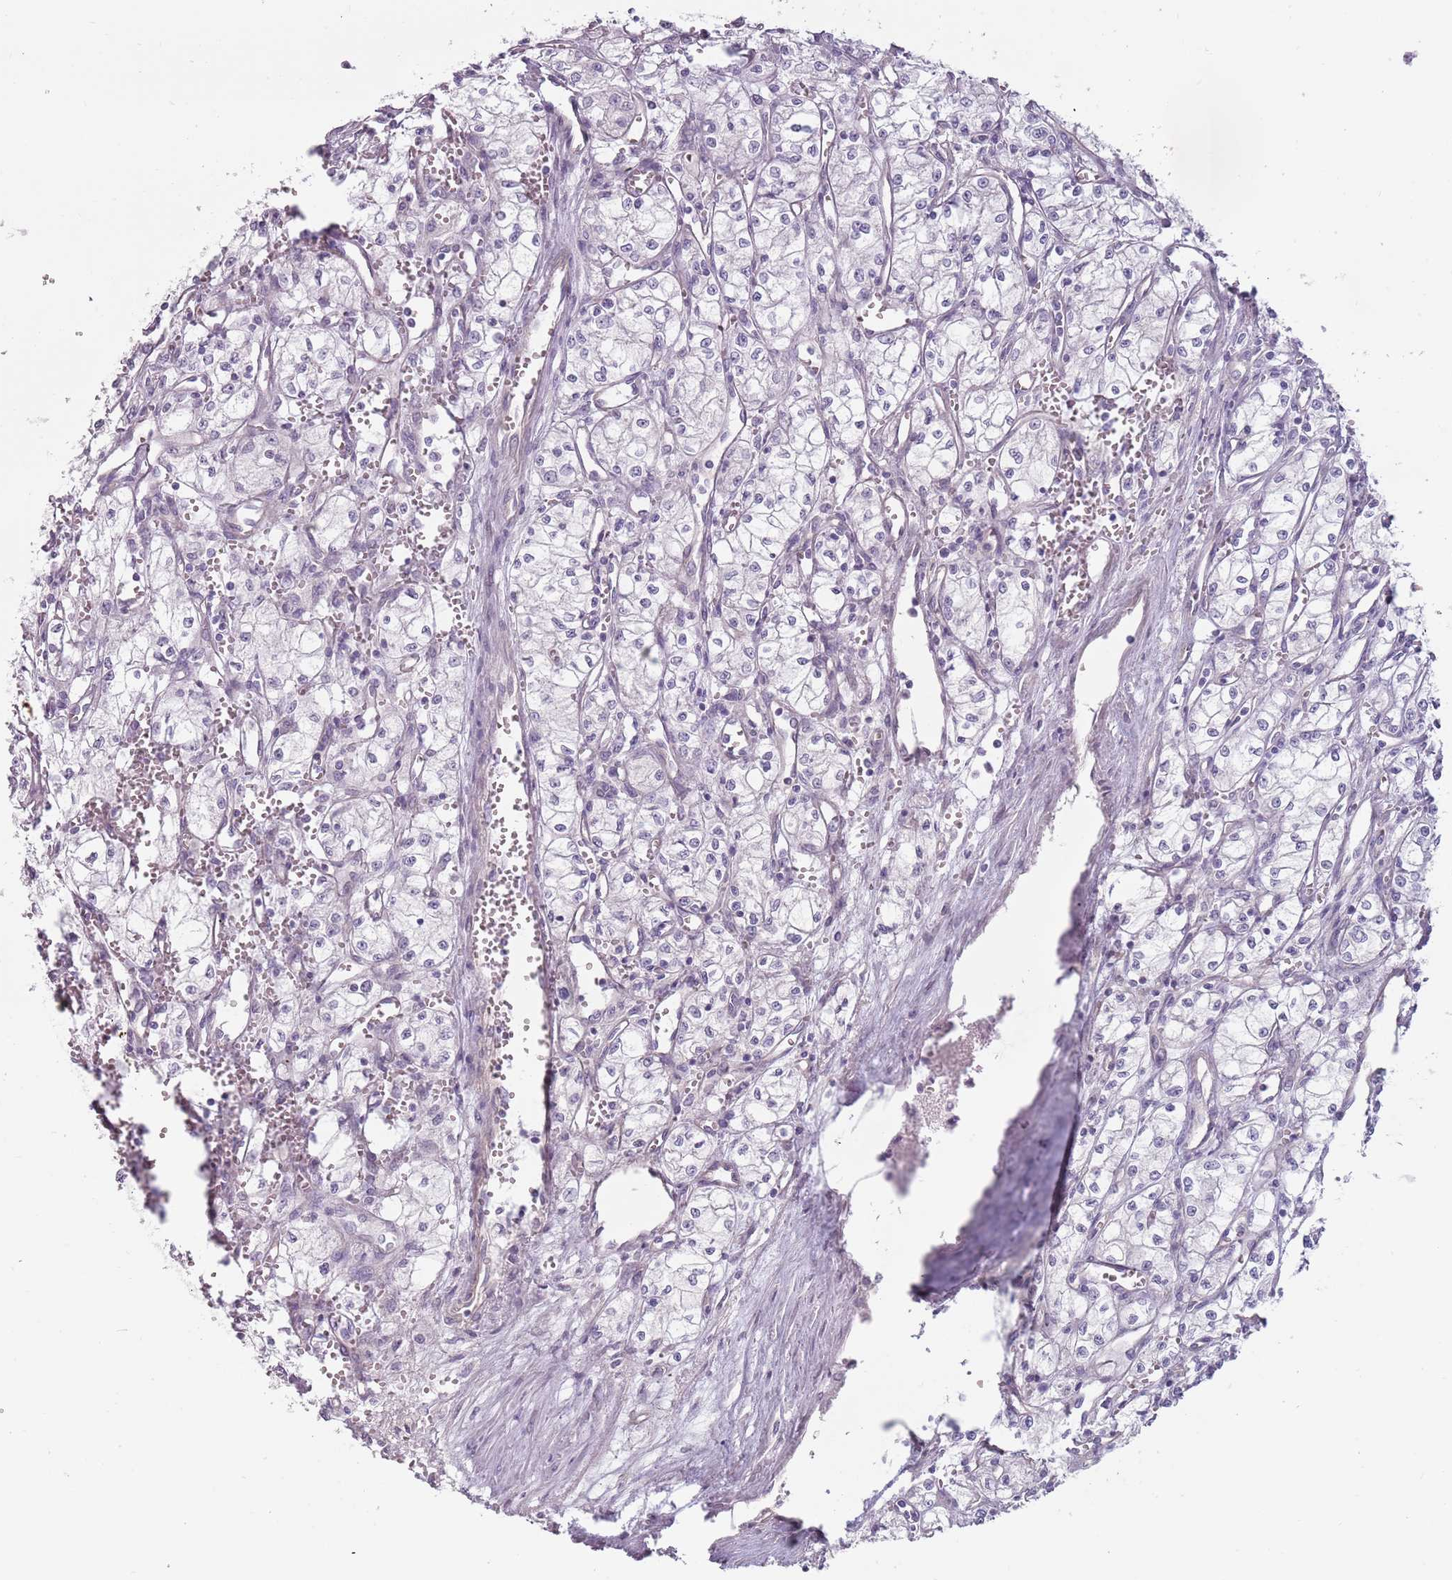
{"staining": {"intensity": "negative", "quantity": "none", "location": "none"}, "tissue": "renal cancer", "cell_type": "Tumor cells", "image_type": "cancer", "snomed": [{"axis": "morphology", "description": "Adenocarcinoma, NOS"}, {"axis": "topography", "description": "Kidney"}], "caption": "Tumor cells are negative for brown protein staining in renal cancer. (Stains: DAB IHC with hematoxylin counter stain, Microscopy: brightfield microscopy at high magnification).", "gene": "RFX2", "patient": {"sex": "male", "age": 59}}